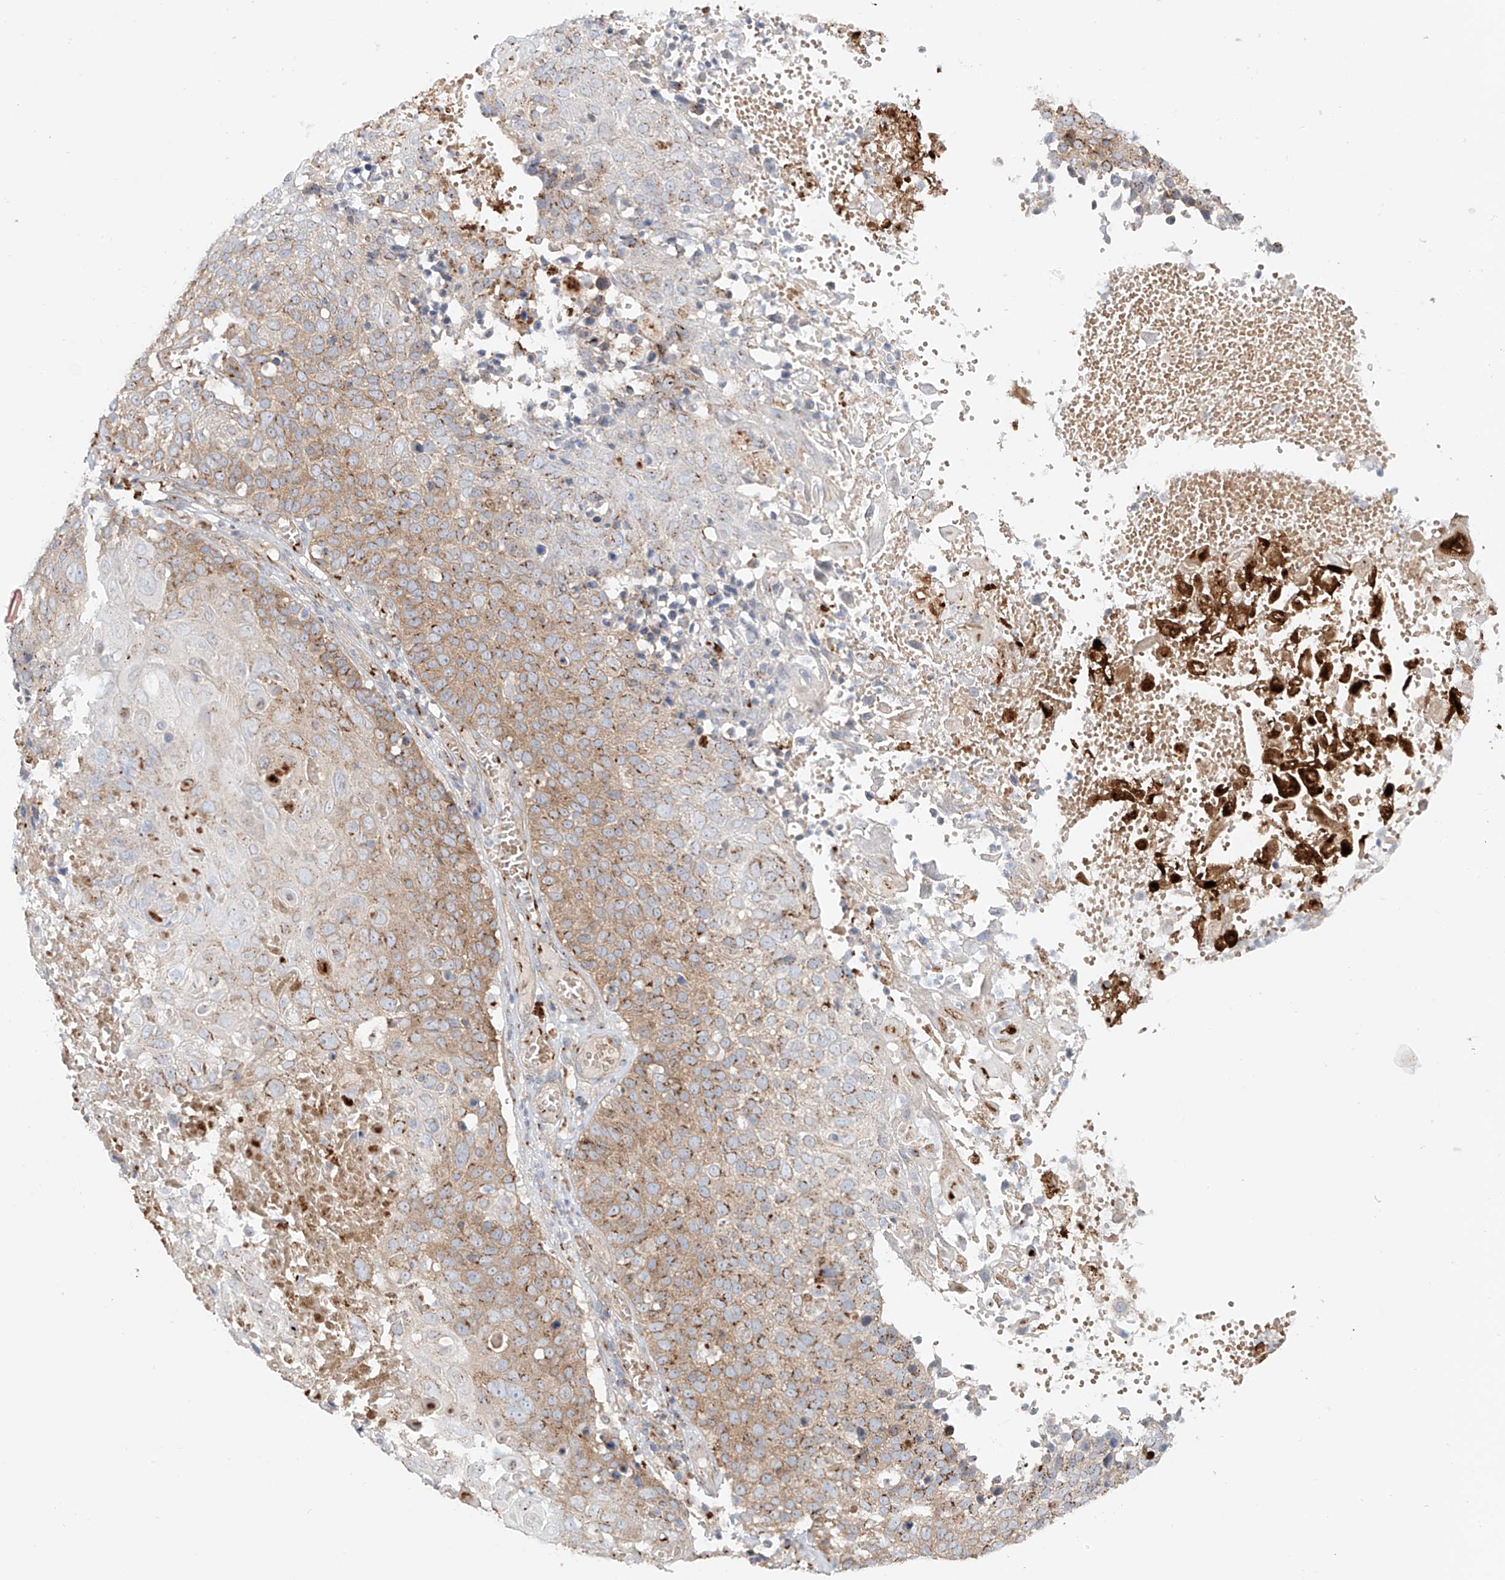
{"staining": {"intensity": "moderate", "quantity": "<25%", "location": "cytoplasmic/membranous"}, "tissue": "cervical cancer", "cell_type": "Tumor cells", "image_type": "cancer", "snomed": [{"axis": "morphology", "description": "Squamous cell carcinoma, NOS"}, {"axis": "topography", "description": "Cervix"}], "caption": "A brown stain labels moderate cytoplasmic/membranous expression of a protein in human cervical cancer tumor cells.", "gene": "TJAP1", "patient": {"sex": "female", "age": 74}}